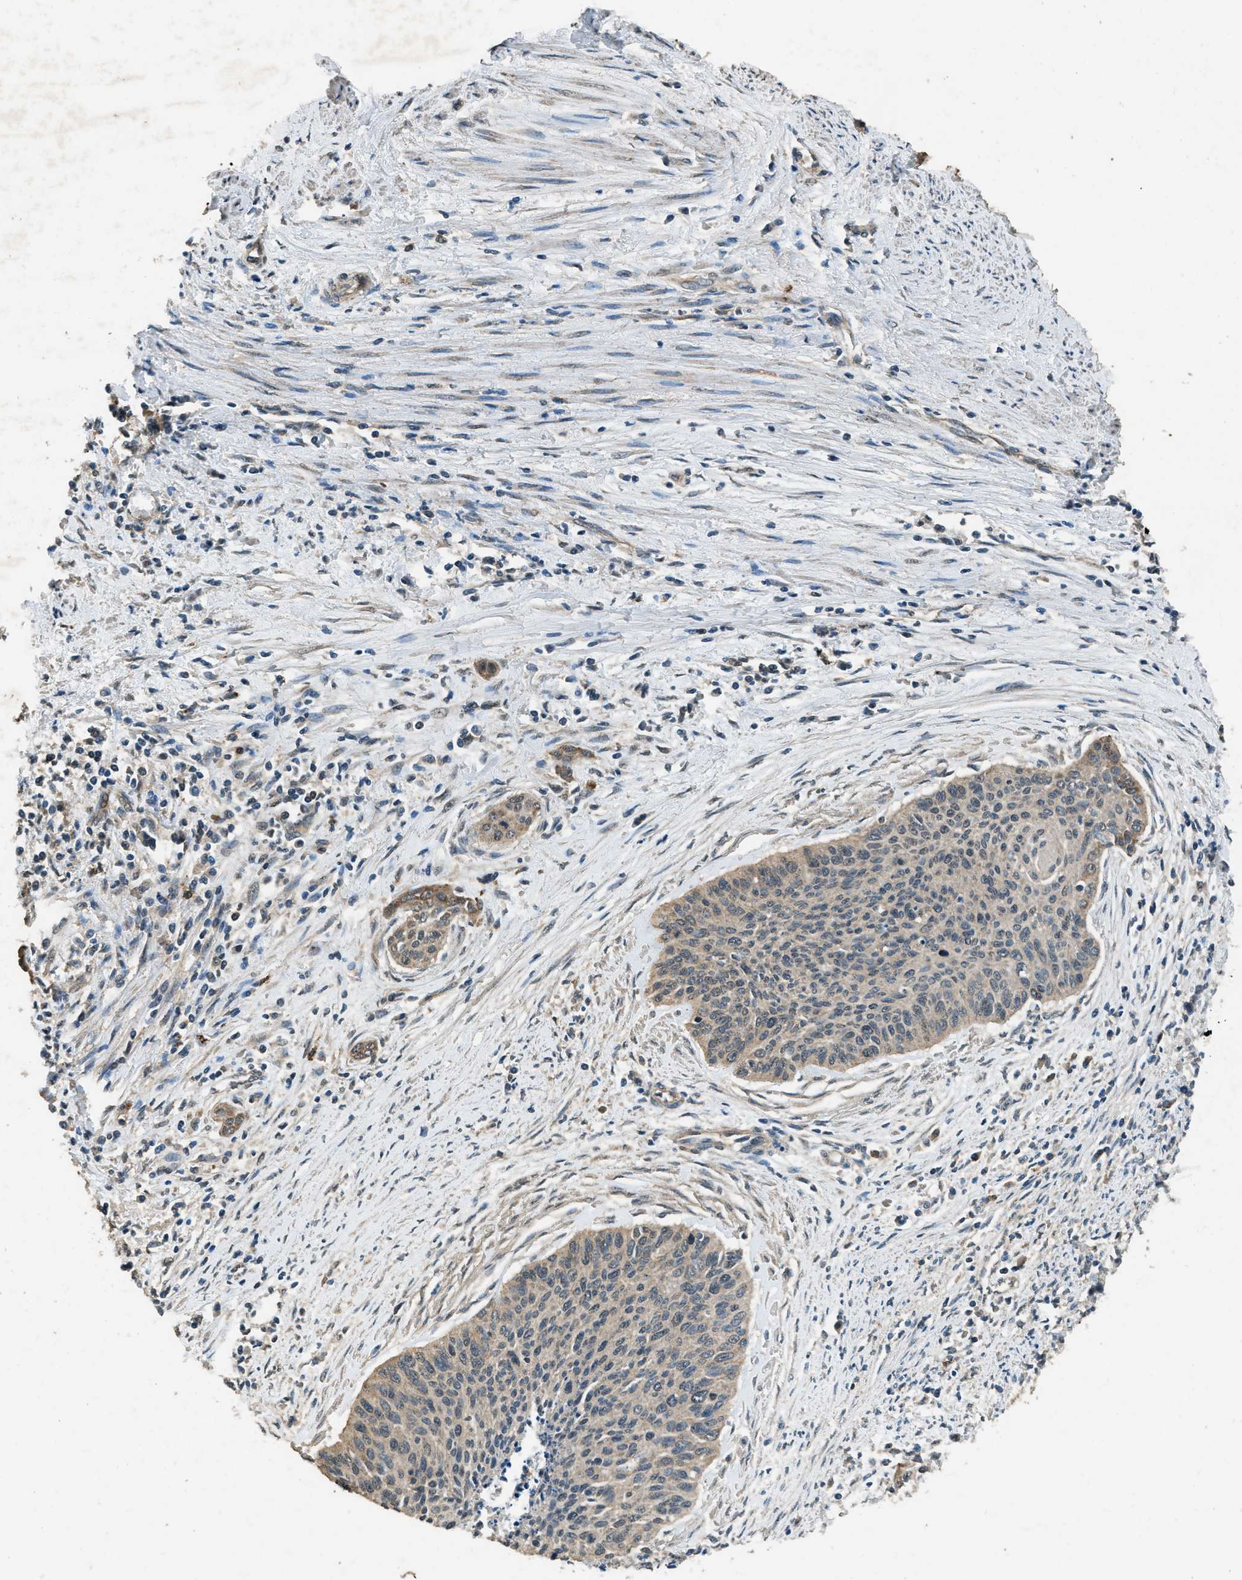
{"staining": {"intensity": "weak", "quantity": "25%-75%", "location": "cytoplasmic/membranous"}, "tissue": "cervical cancer", "cell_type": "Tumor cells", "image_type": "cancer", "snomed": [{"axis": "morphology", "description": "Squamous cell carcinoma, NOS"}, {"axis": "topography", "description": "Cervix"}], "caption": "Immunohistochemical staining of human cervical cancer shows low levels of weak cytoplasmic/membranous protein positivity in approximately 25%-75% of tumor cells.", "gene": "SALL3", "patient": {"sex": "female", "age": 55}}